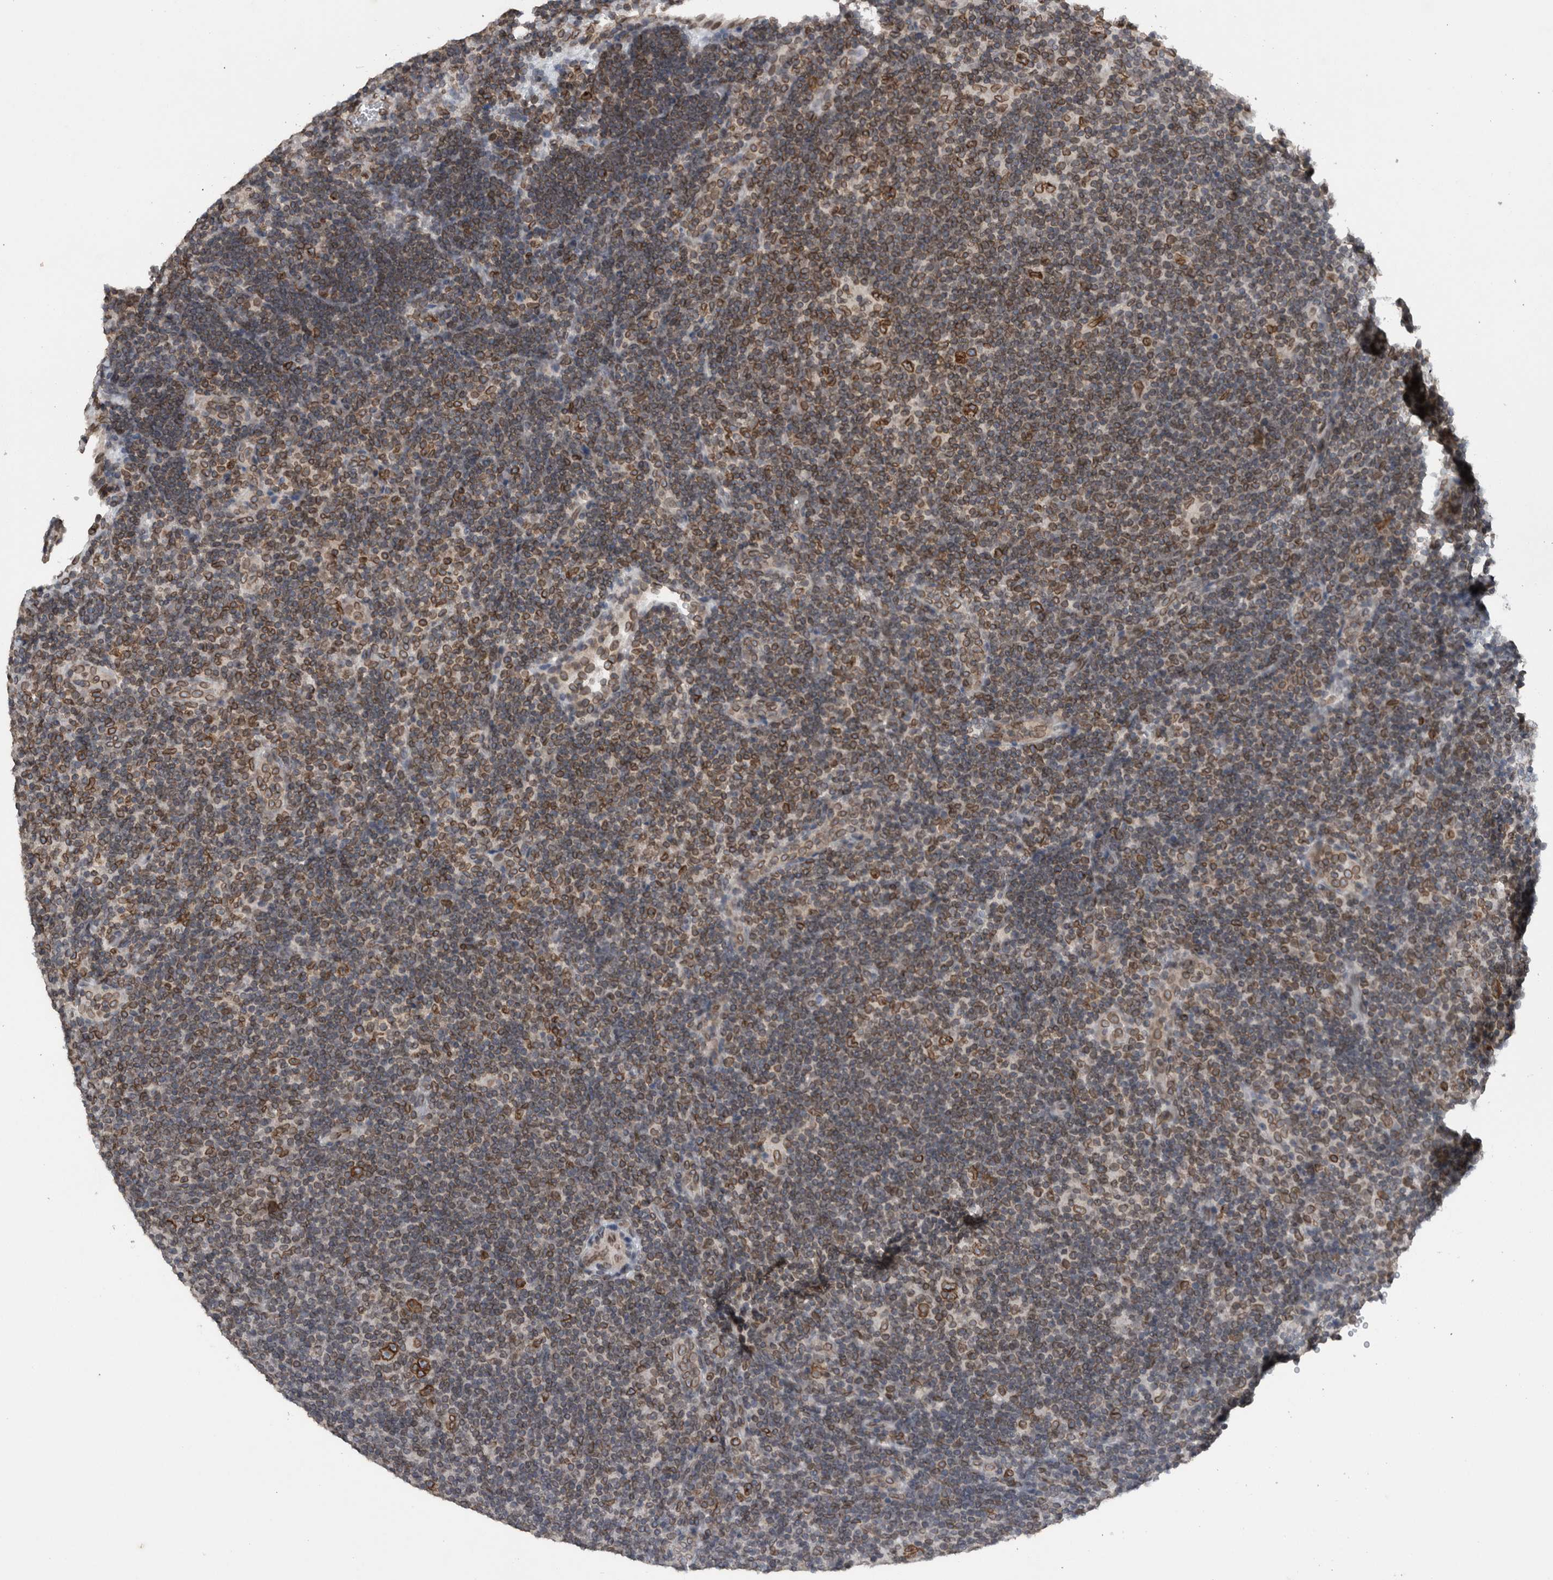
{"staining": {"intensity": "strong", "quantity": ">75%", "location": "cytoplasmic/membranous,nuclear"}, "tissue": "lymphoma", "cell_type": "Tumor cells", "image_type": "cancer", "snomed": [{"axis": "morphology", "description": "Hodgkin's disease, NOS"}, {"axis": "topography", "description": "Lymph node"}], "caption": "Protein staining of Hodgkin's disease tissue displays strong cytoplasmic/membranous and nuclear expression in about >75% of tumor cells.", "gene": "RANBP2", "patient": {"sex": "female", "age": 57}}